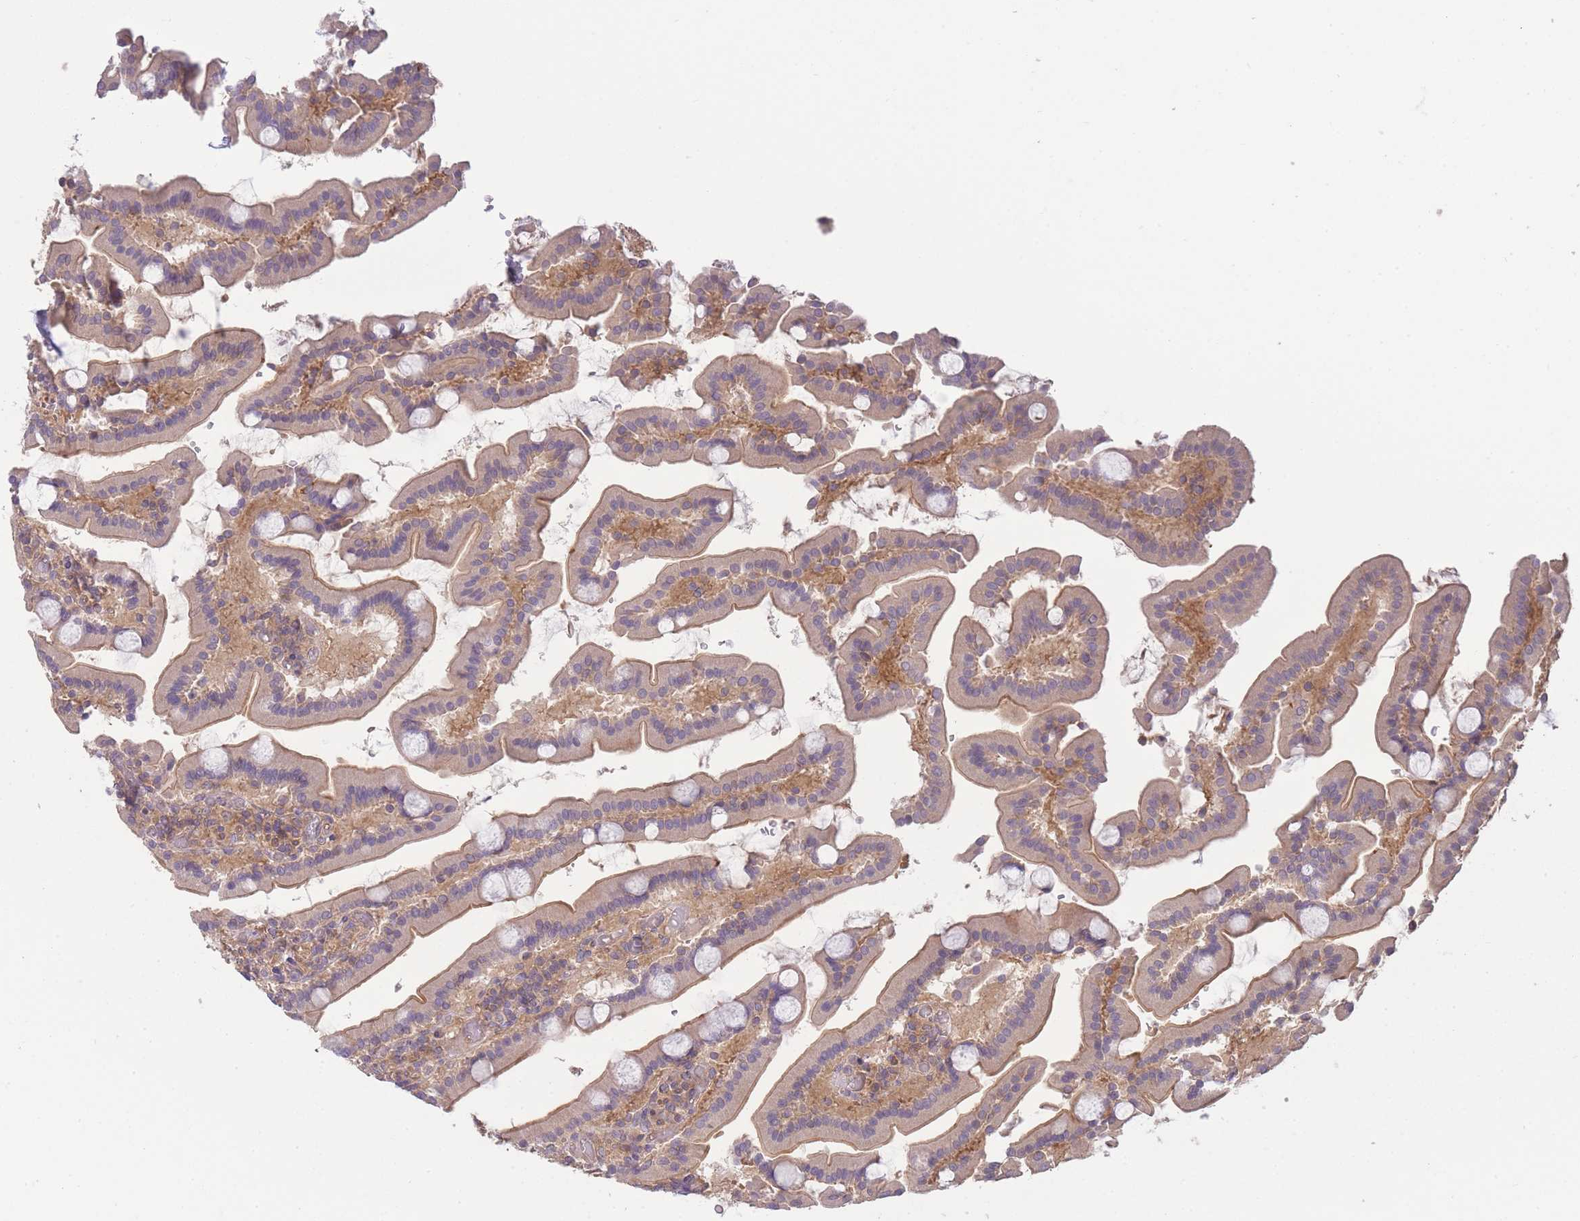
{"staining": {"intensity": "moderate", "quantity": "25%-75%", "location": "cytoplasmic/membranous"}, "tissue": "duodenum", "cell_type": "Glandular cells", "image_type": "normal", "snomed": [{"axis": "morphology", "description": "Normal tissue, NOS"}, {"axis": "topography", "description": "Duodenum"}], "caption": "This is a photomicrograph of IHC staining of benign duodenum, which shows moderate expression in the cytoplasmic/membranous of glandular cells.", "gene": "PFDN6", "patient": {"sex": "male", "age": 55}}